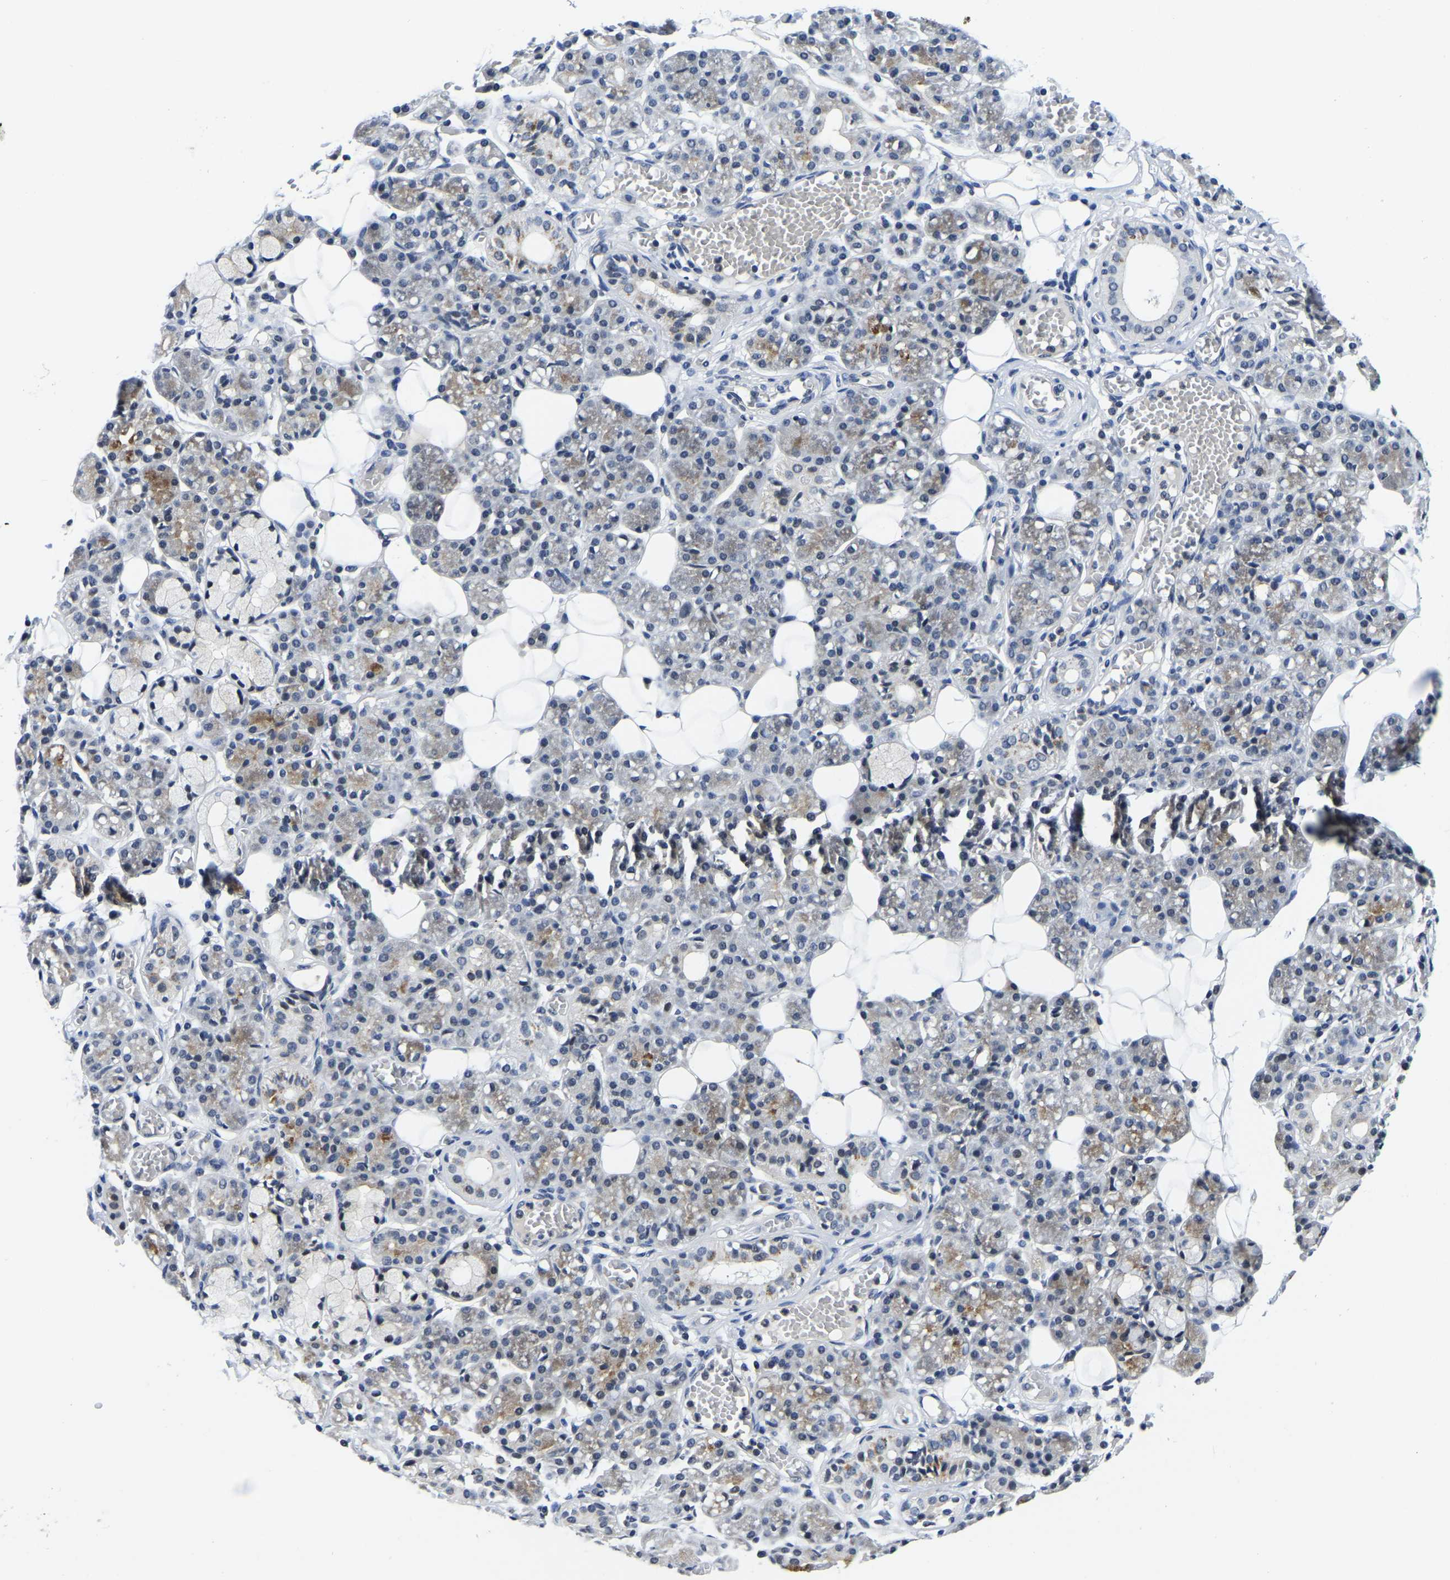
{"staining": {"intensity": "moderate", "quantity": "<25%", "location": "cytoplasmic/membranous"}, "tissue": "salivary gland", "cell_type": "Glandular cells", "image_type": "normal", "snomed": [{"axis": "morphology", "description": "Normal tissue, NOS"}, {"axis": "topography", "description": "Salivary gland"}], "caption": "Unremarkable salivary gland reveals moderate cytoplasmic/membranous expression in about <25% of glandular cells, visualized by immunohistochemistry.", "gene": "POLDIP3", "patient": {"sex": "male", "age": 63}}